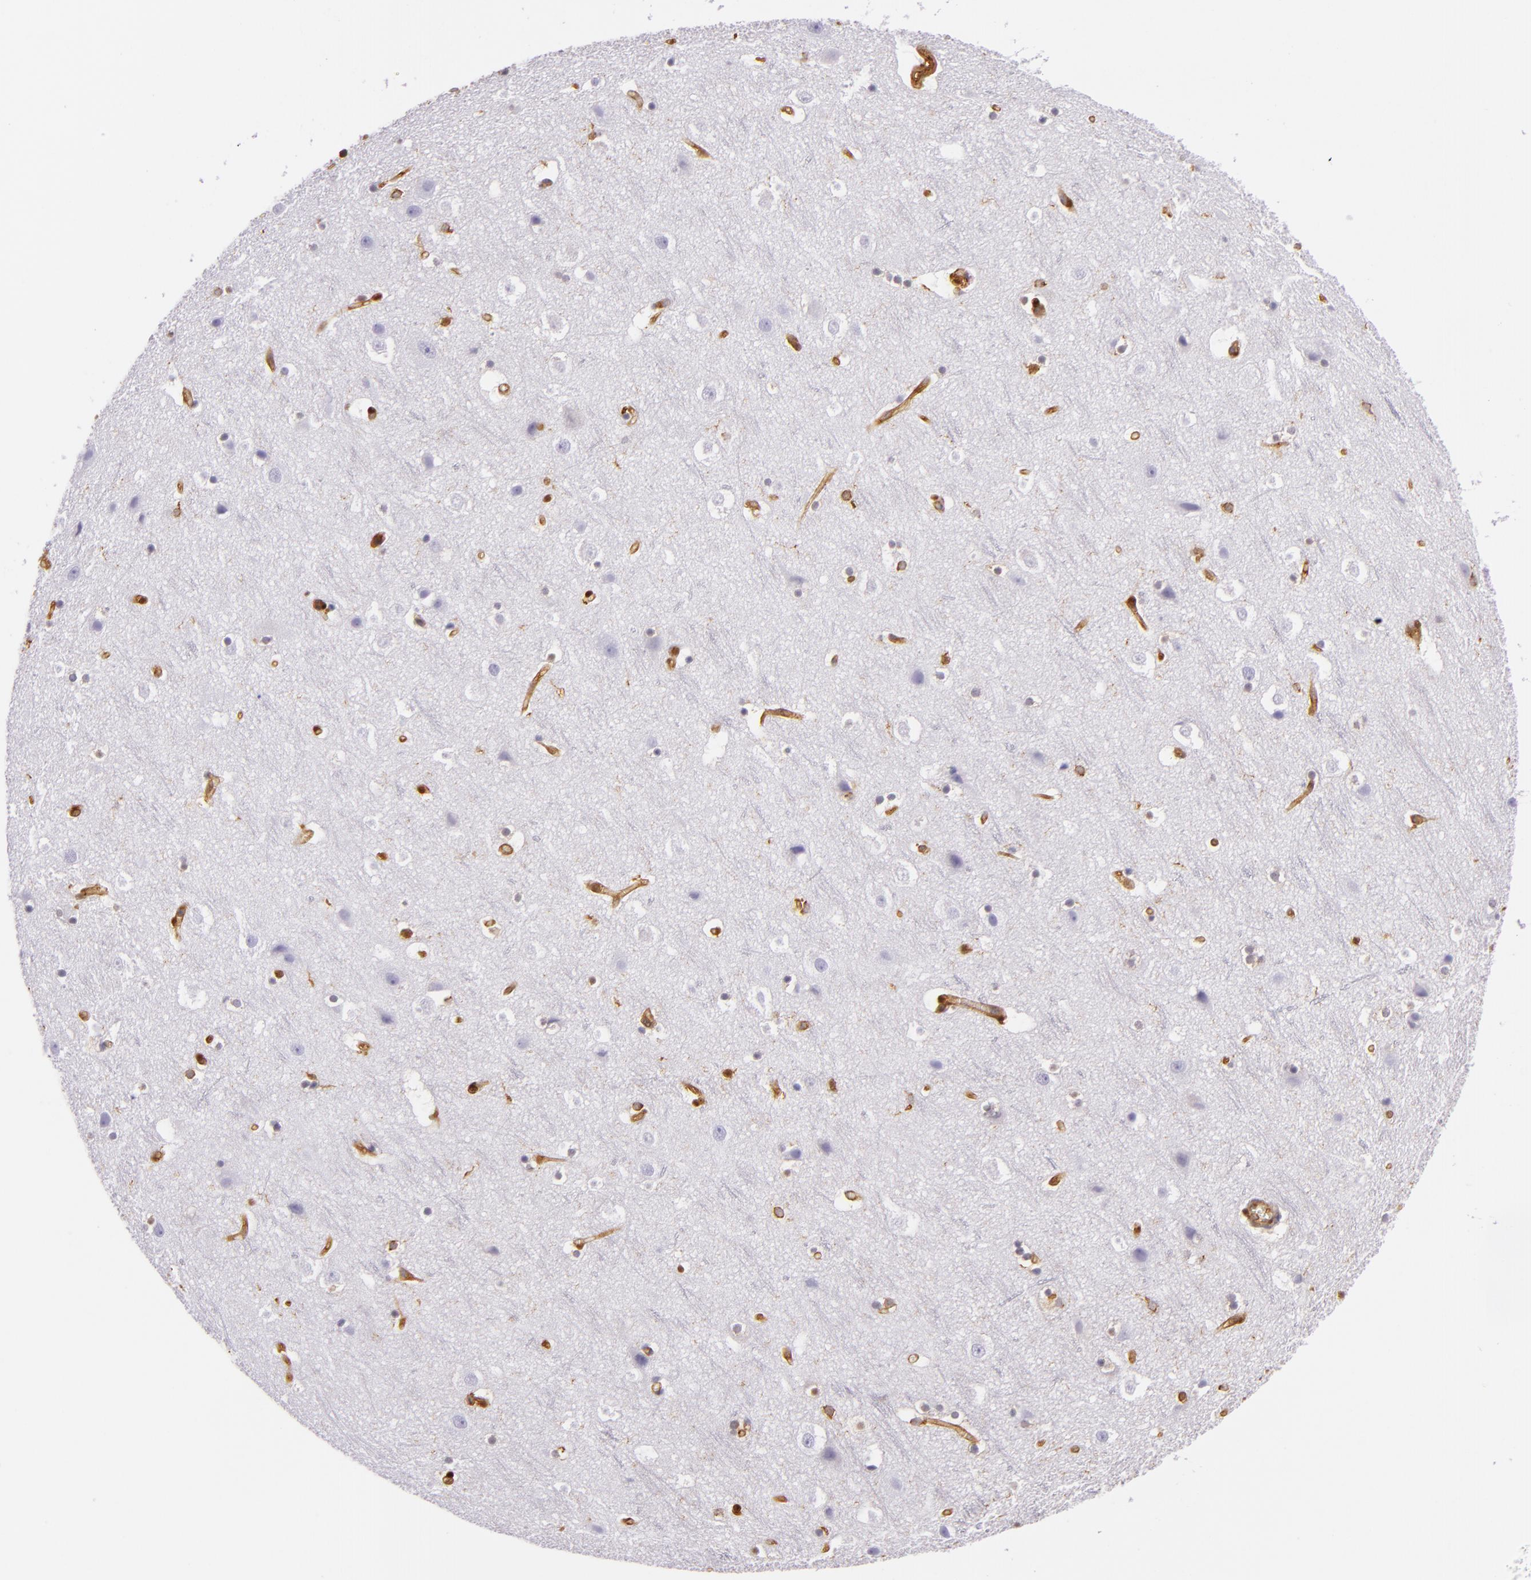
{"staining": {"intensity": "moderate", "quantity": ">75%", "location": "cytoplasmic/membranous"}, "tissue": "cerebral cortex", "cell_type": "Endothelial cells", "image_type": "normal", "snomed": [{"axis": "morphology", "description": "Normal tissue, NOS"}, {"axis": "topography", "description": "Cerebral cortex"}], "caption": "The image exhibits staining of benign cerebral cortex, revealing moderate cytoplasmic/membranous protein positivity (brown color) within endothelial cells. (DAB IHC, brown staining for protein, blue staining for nuclei).", "gene": "TLN1", "patient": {"sex": "male", "age": 45}}